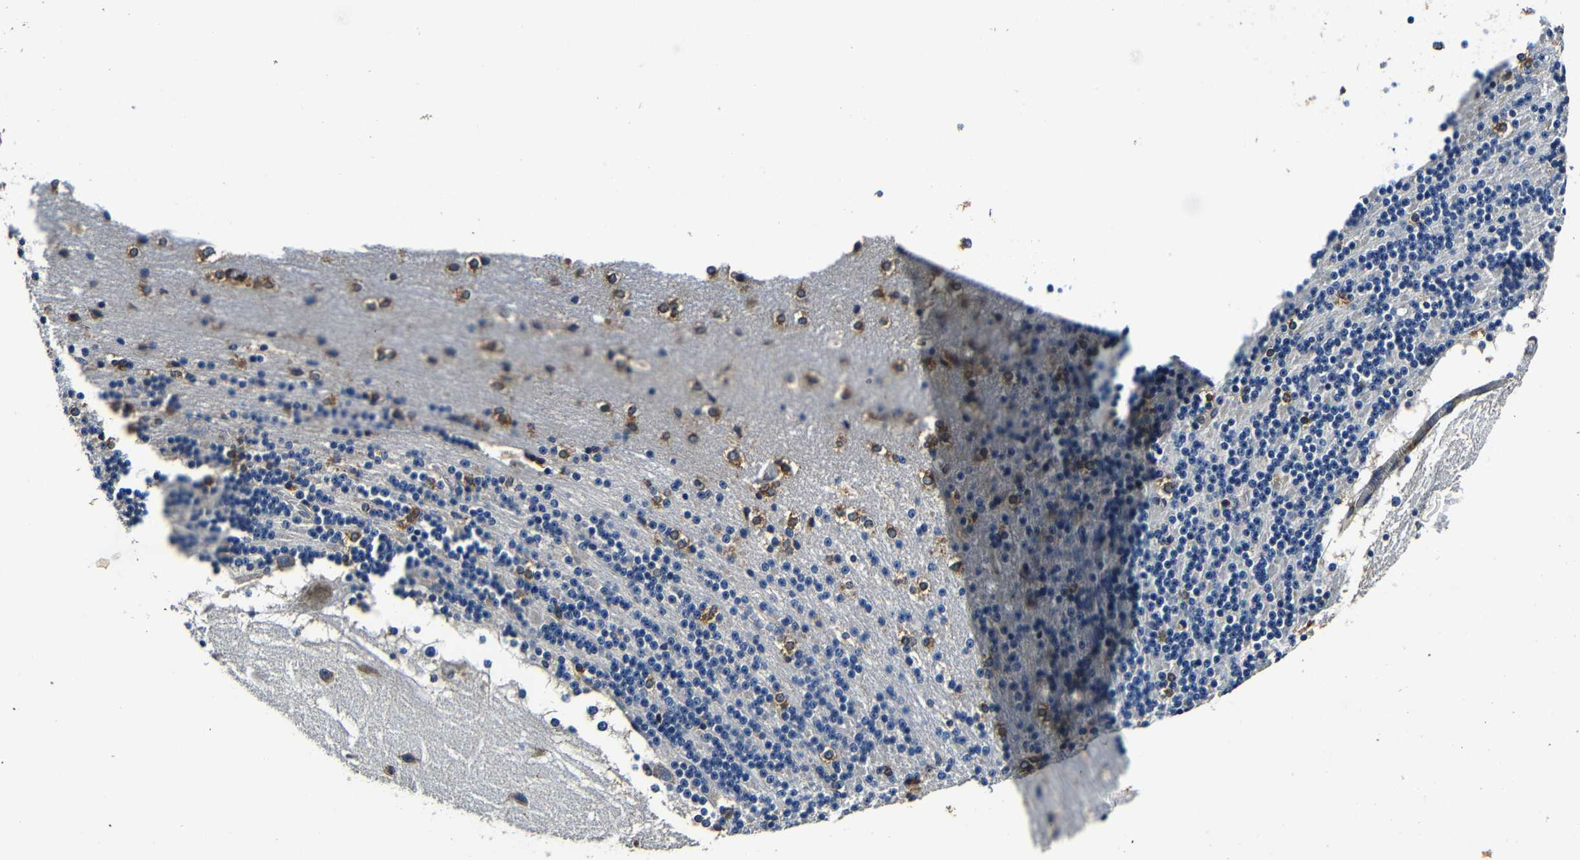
{"staining": {"intensity": "negative", "quantity": "none", "location": "none"}, "tissue": "cerebellum", "cell_type": "Cells in granular layer", "image_type": "normal", "snomed": [{"axis": "morphology", "description": "Normal tissue, NOS"}, {"axis": "topography", "description": "Cerebellum"}], "caption": "Cerebellum stained for a protein using immunohistochemistry (IHC) displays no positivity cells in granular layer.", "gene": "RRBP1", "patient": {"sex": "female", "age": 19}}